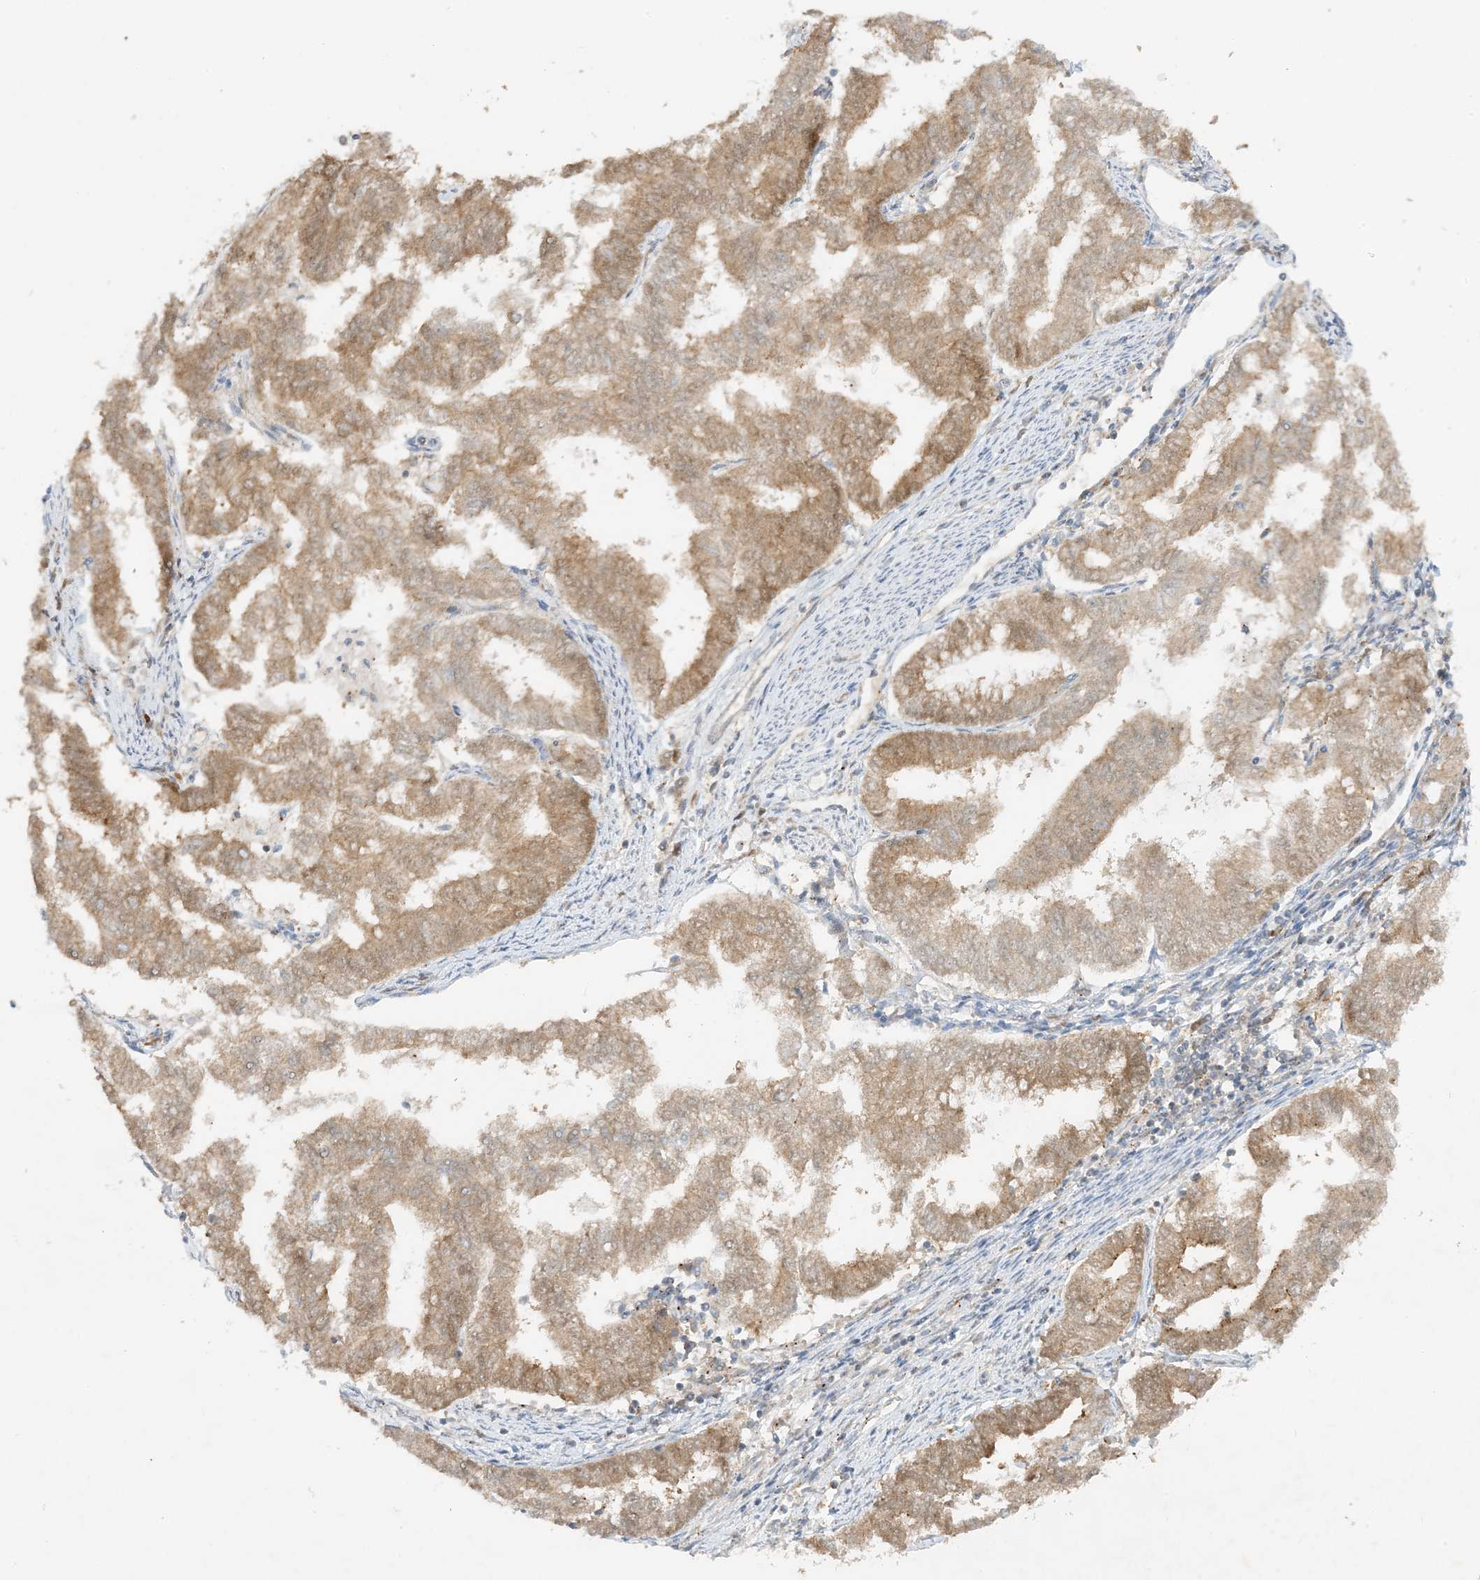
{"staining": {"intensity": "moderate", "quantity": ">75%", "location": "cytoplasmic/membranous"}, "tissue": "endometrial cancer", "cell_type": "Tumor cells", "image_type": "cancer", "snomed": [{"axis": "morphology", "description": "Adenocarcinoma, NOS"}, {"axis": "topography", "description": "Endometrium"}], "caption": "Human adenocarcinoma (endometrial) stained for a protein (brown) exhibits moderate cytoplasmic/membranous positive positivity in about >75% of tumor cells.", "gene": "RPP40", "patient": {"sex": "female", "age": 79}}